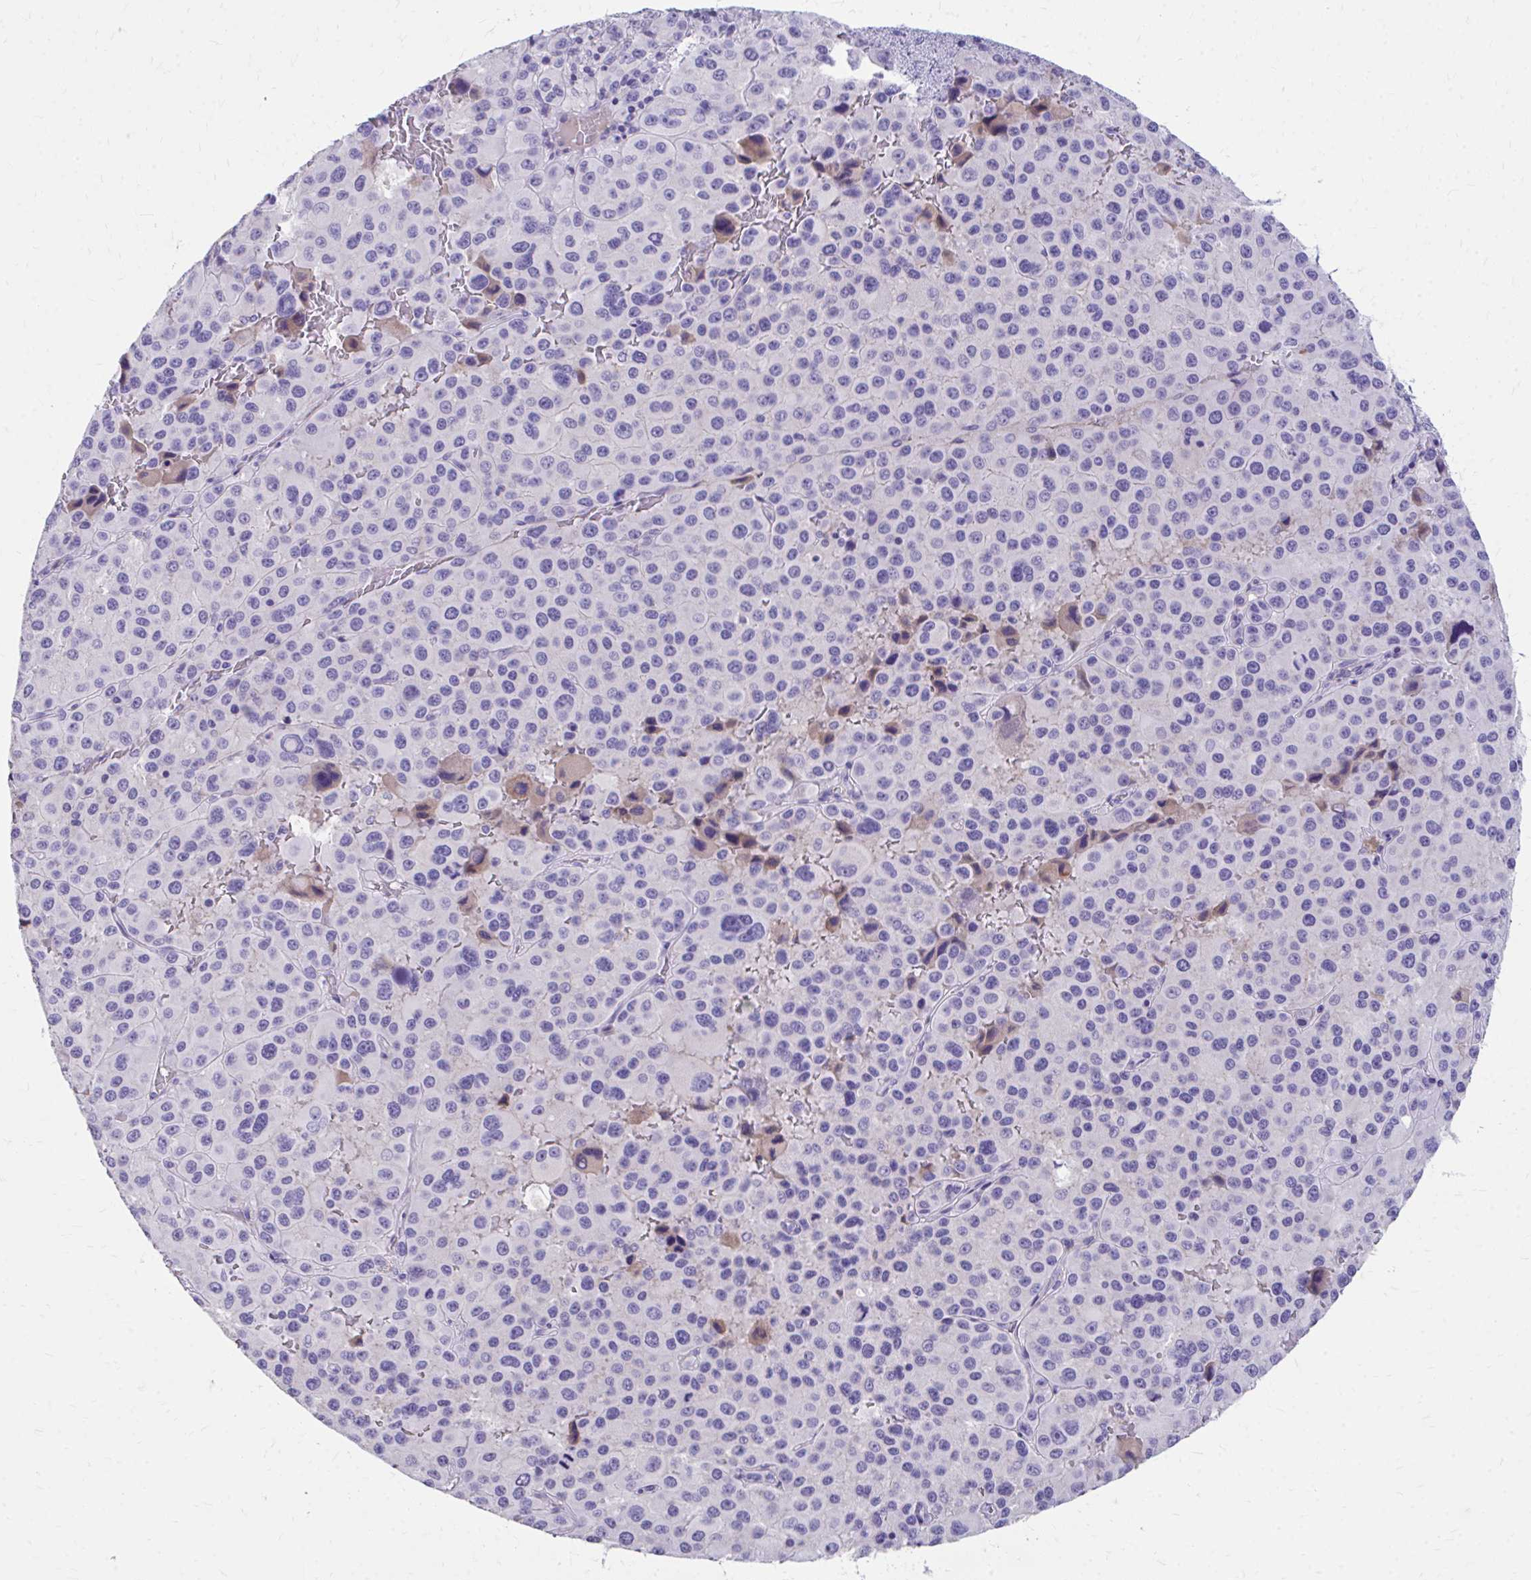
{"staining": {"intensity": "negative", "quantity": "none", "location": "none"}, "tissue": "melanoma", "cell_type": "Tumor cells", "image_type": "cancer", "snomed": [{"axis": "morphology", "description": "Malignant melanoma, Metastatic site"}, {"axis": "topography", "description": "Lymph node"}], "caption": "Tumor cells are negative for brown protein staining in melanoma.", "gene": "CFH", "patient": {"sex": "female", "age": 65}}